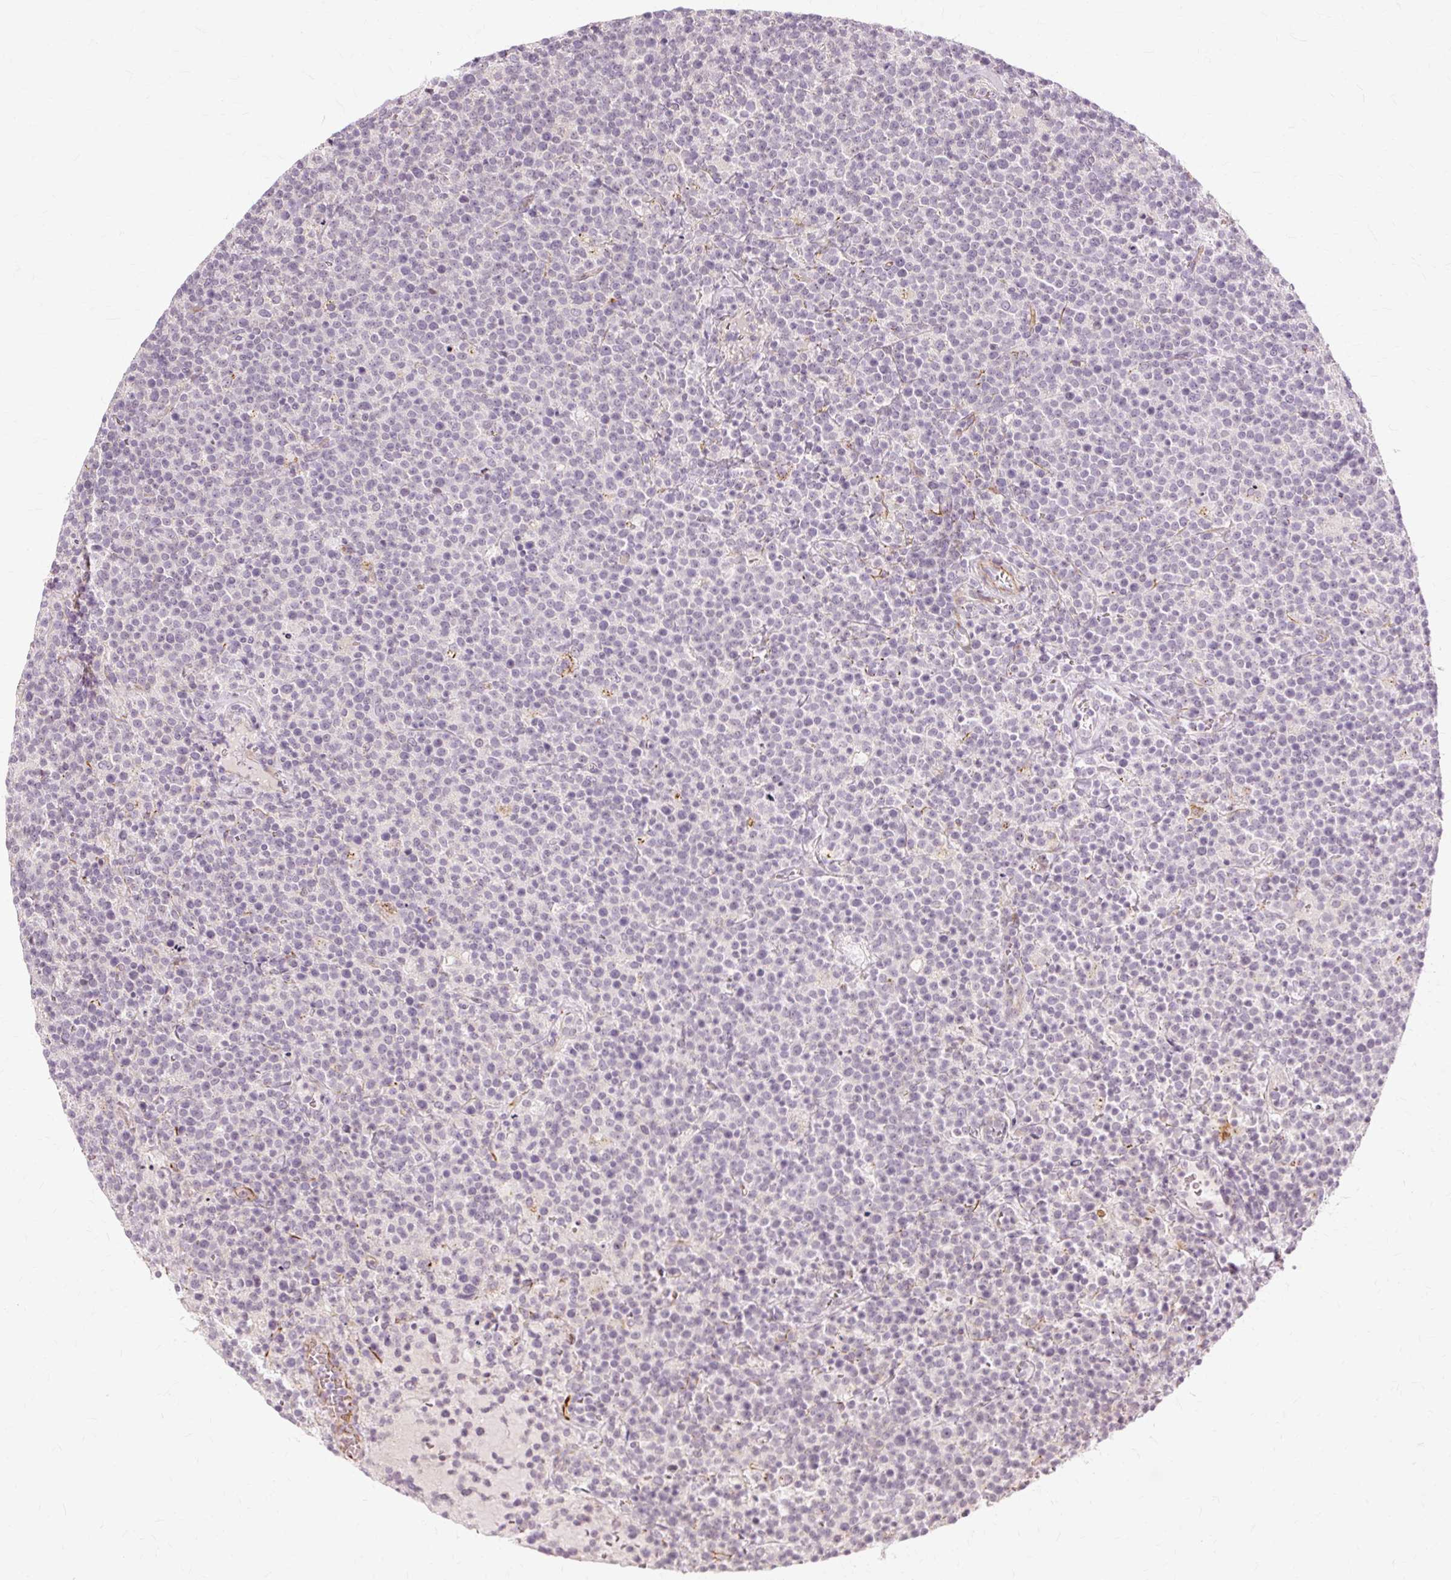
{"staining": {"intensity": "negative", "quantity": "none", "location": "none"}, "tissue": "lymphoma", "cell_type": "Tumor cells", "image_type": "cancer", "snomed": [{"axis": "morphology", "description": "Malignant lymphoma, non-Hodgkin's type, High grade"}, {"axis": "topography", "description": "Lymph node"}], "caption": "Tumor cells show no significant positivity in malignant lymphoma, non-Hodgkin's type (high-grade).", "gene": "MMACHC", "patient": {"sex": "male", "age": 61}}